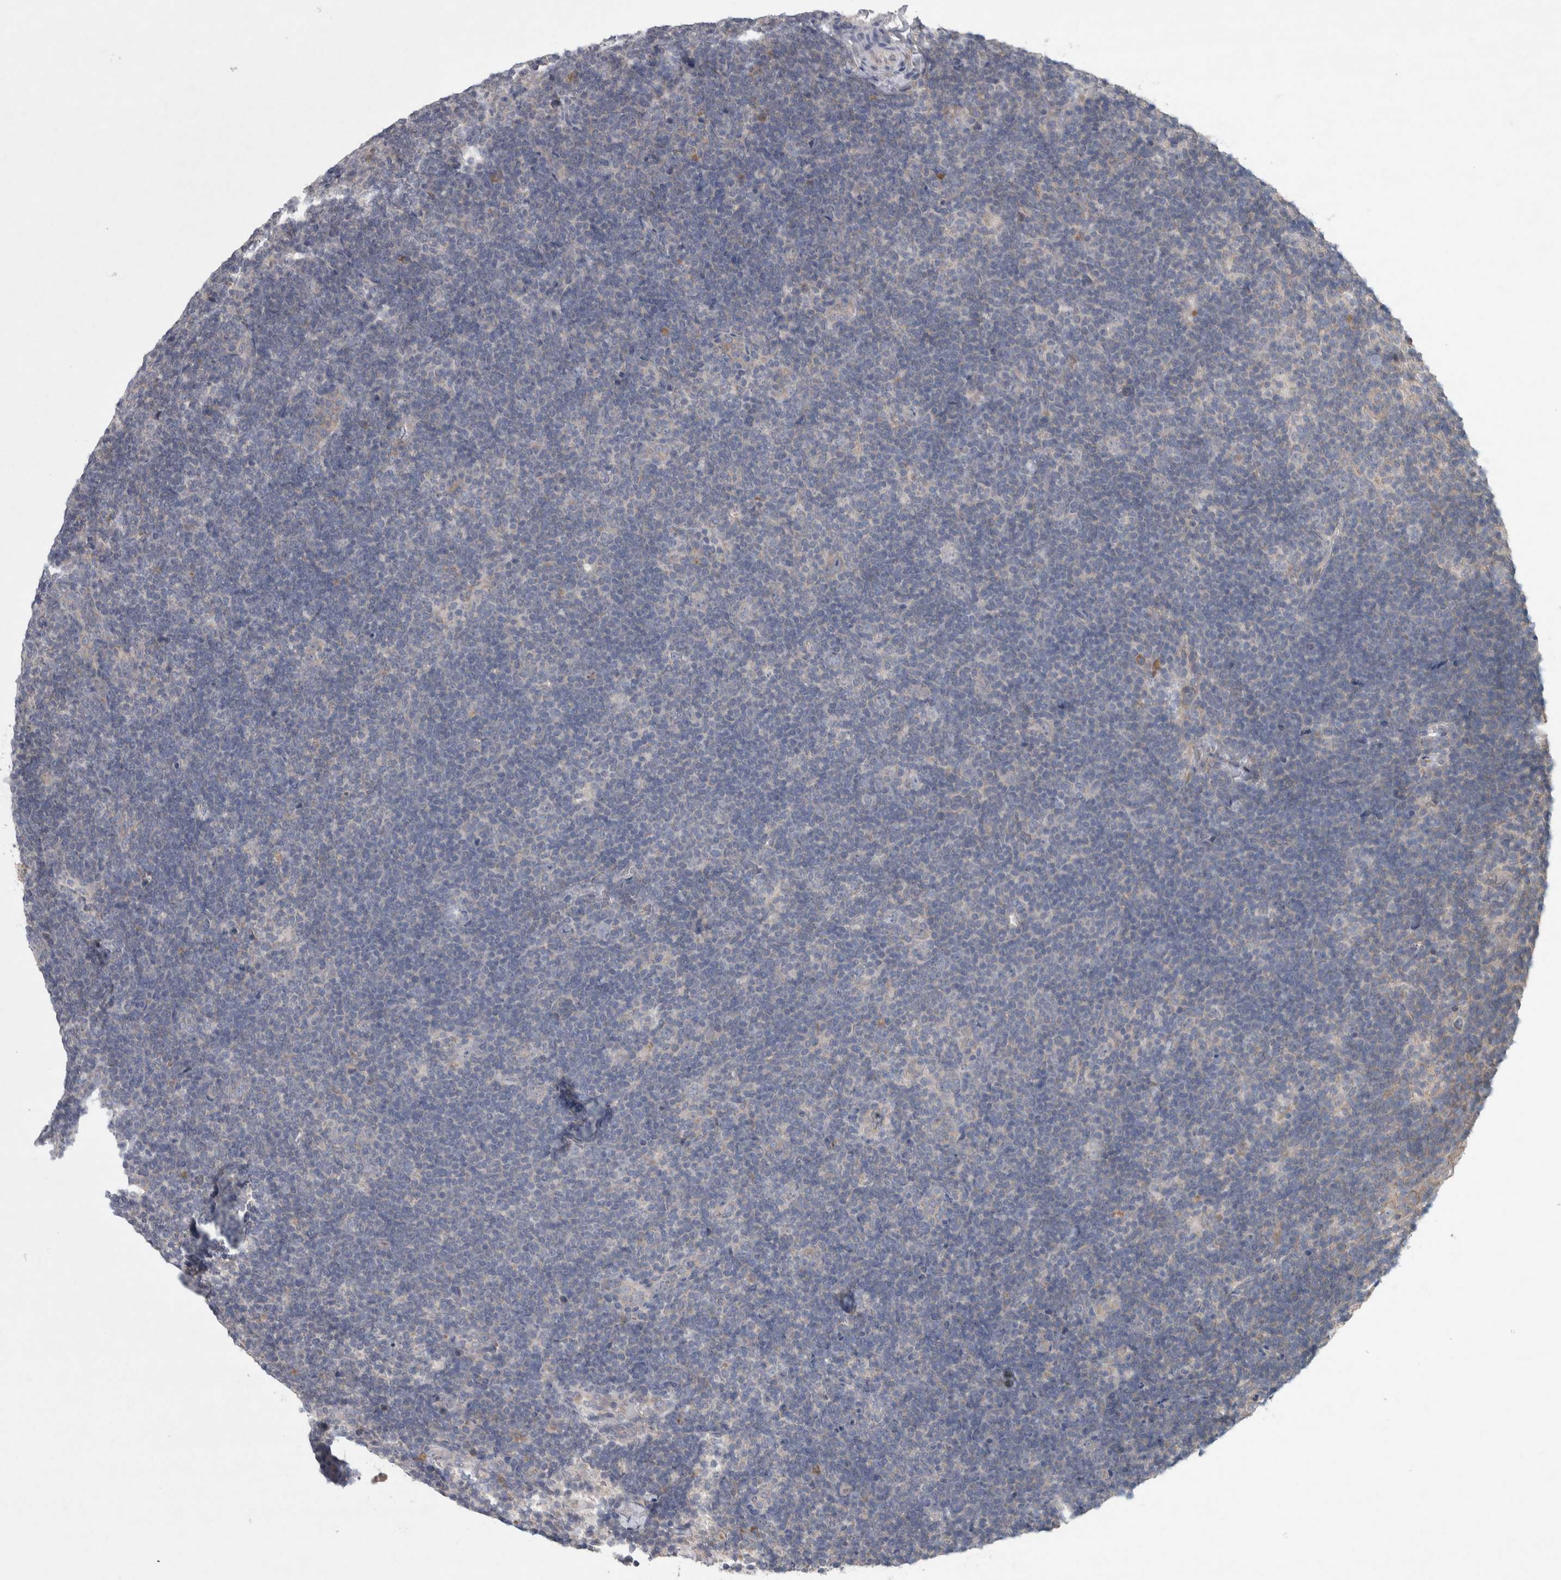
{"staining": {"intensity": "negative", "quantity": "none", "location": "none"}, "tissue": "lymphoma", "cell_type": "Tumor cells", "image_type": "cancer", "snomed": [{"axis": "morphology", "description": "Hodgkin's disease, NOS"}, {"axis": "topography", "description": "Lymph node"}], "caption": "Protein analysis of Hodgkin's disease exhibits no significant staining in tumor cells. Nuclei are stained in blue.", "gene": "SRP68", "patient": {"sex": "female", "age": 57}}